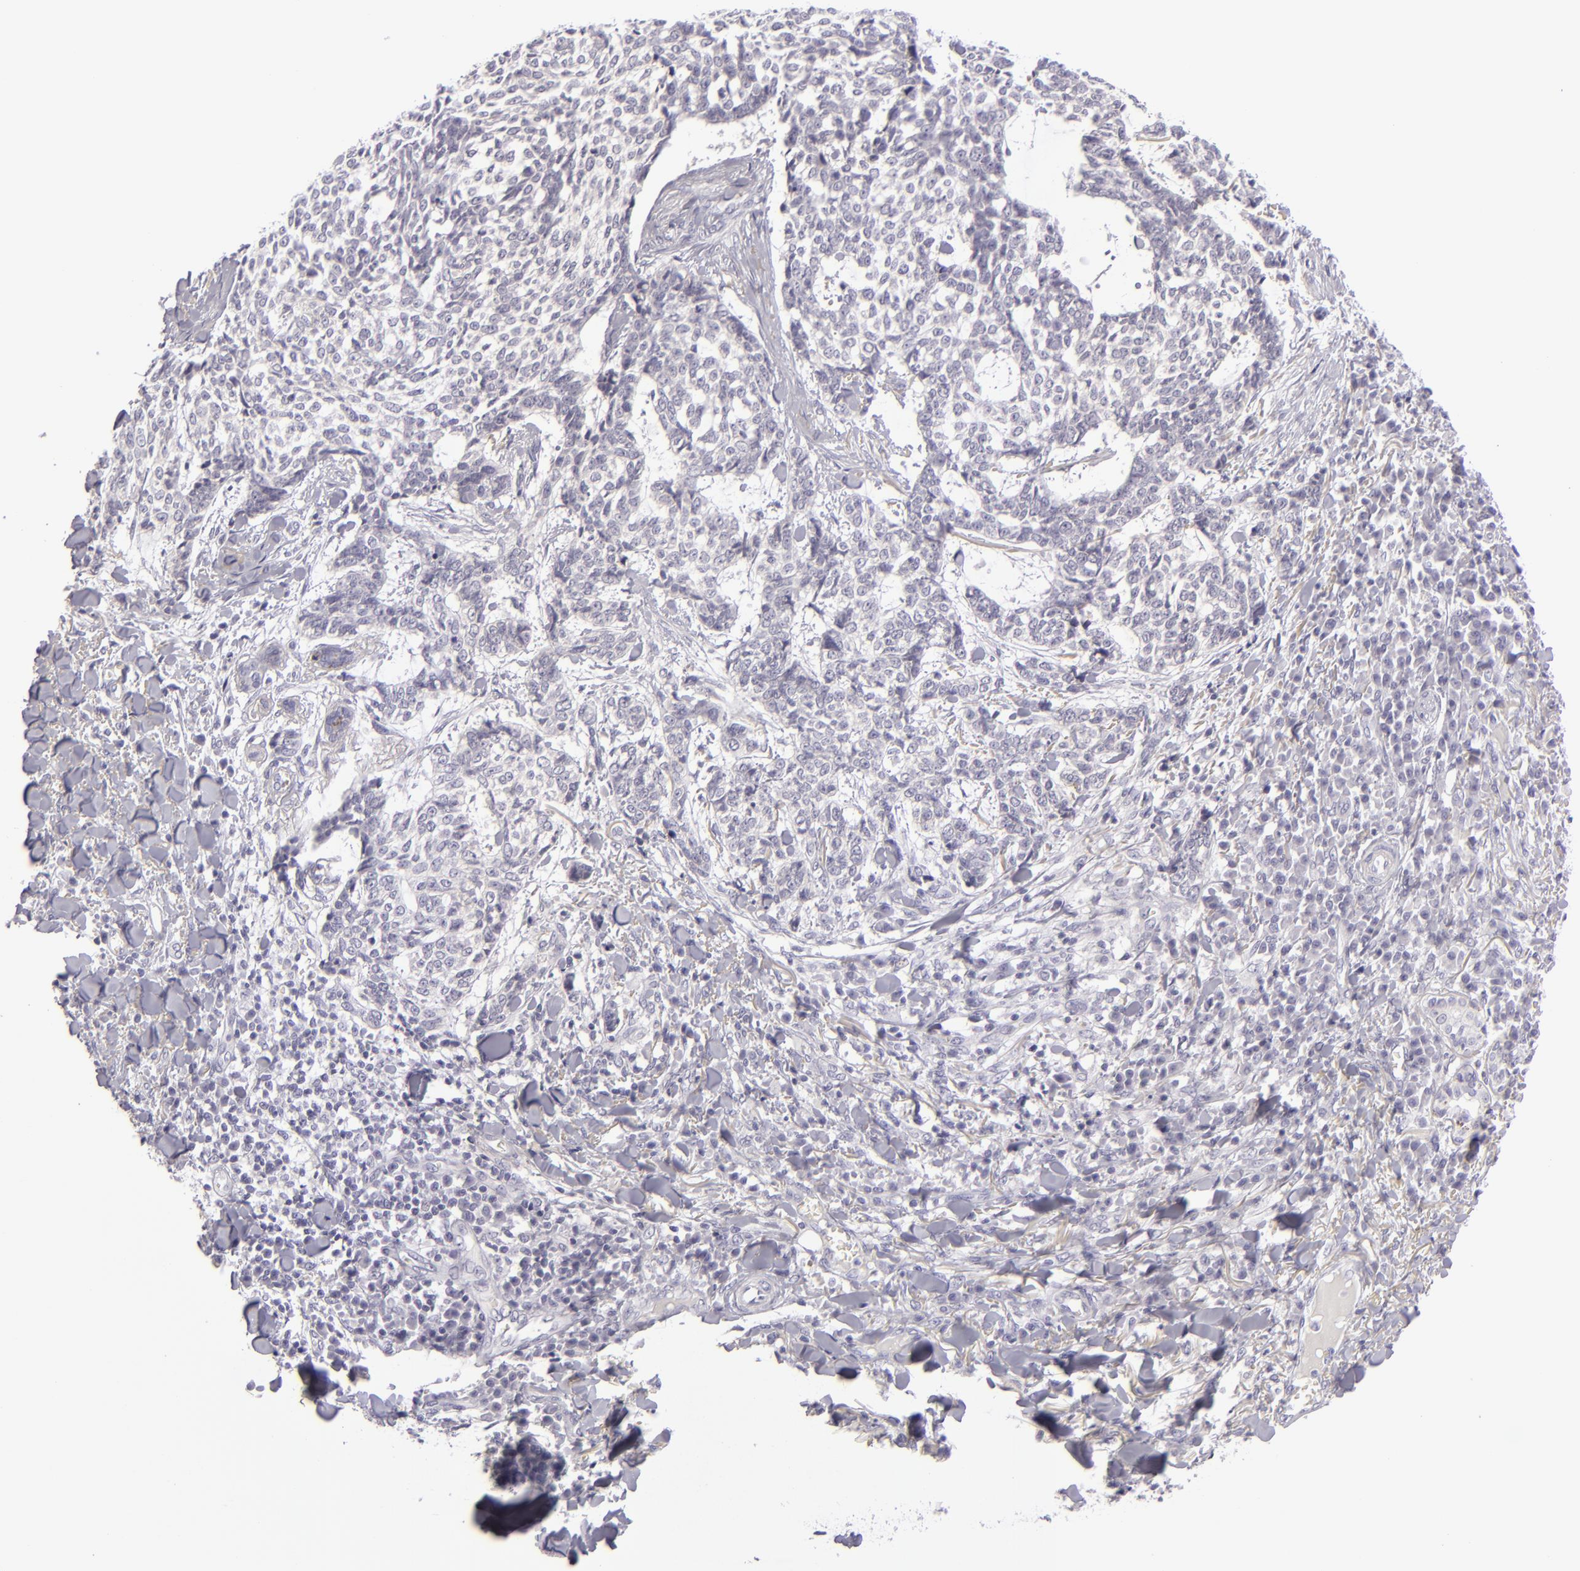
{"staining": {"intensity": "negative", "quantity": "none", "location": "none"}, "tissue": "skin cancer", "cell_type": "Tumor cells", "image_type": "cancer", "snomed": [{"axis": "morphology", "description": "Basal cell carcinoma"}, {"axis": "topography", "description": "Skin"}], "caption": "This image is of skin basal cell carcinoma stained with immunohistochemistry to label a protein in brown with the nuclei are counter-stained blue. There is no staining in tumor cells.", "gene": "DLG4", "patient": {"sex": "female", "age": 89}}